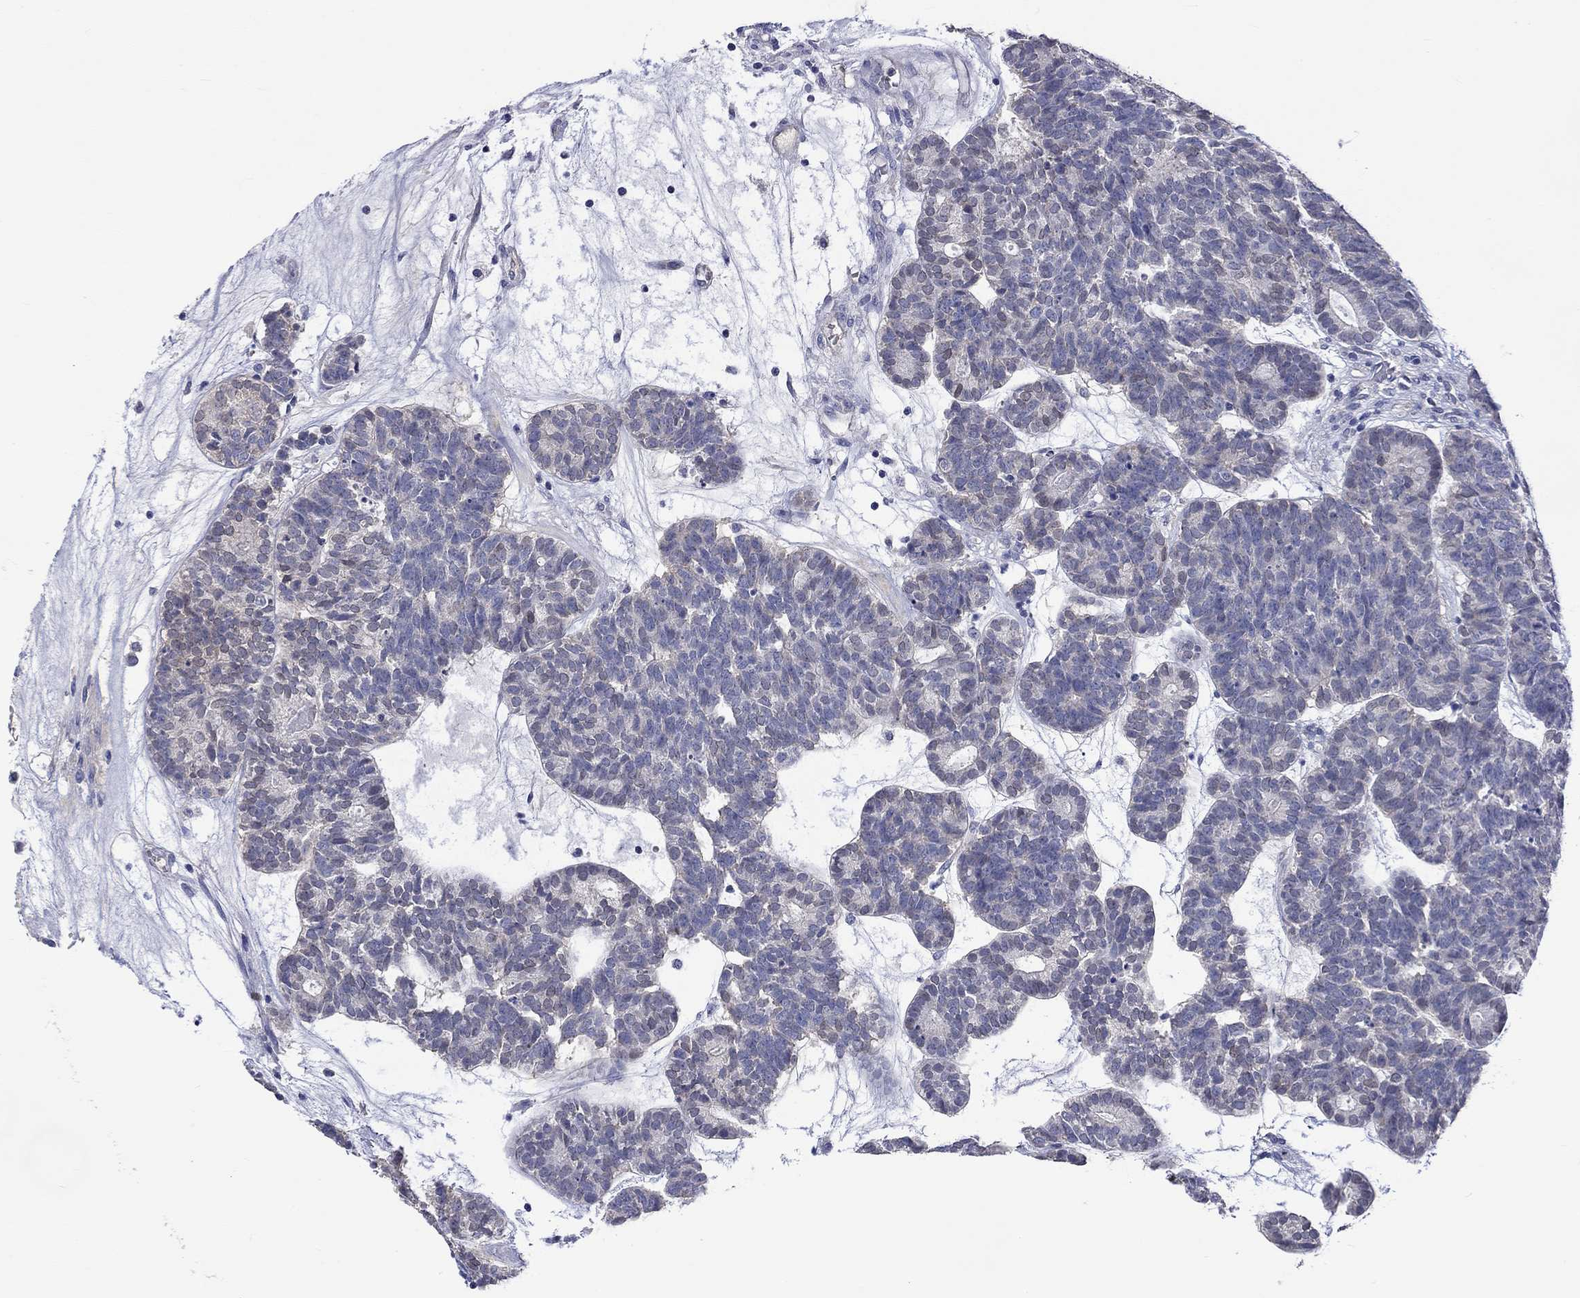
{"staining": {"intensity": "negative", "quantity": "none", "location": "none"}, "tissue": "head and neck cancer", "cell_type": "Tumor cells", "image_type": "cancer", "snomed": [{"axis": "morphology", "description": "Adenocarcinoma, NOS"}, {"axis": "topography", "description": "Head-Neck"}], "caption": "The immunohistochemistry (IHC) photomicrograph has no significant staining in tumor cells of head and neck adenocarcinoma tissue. Nuclei are stained in blue.", "gene": "LRFN4", "patient": {"sex": "female", "age": 81}}